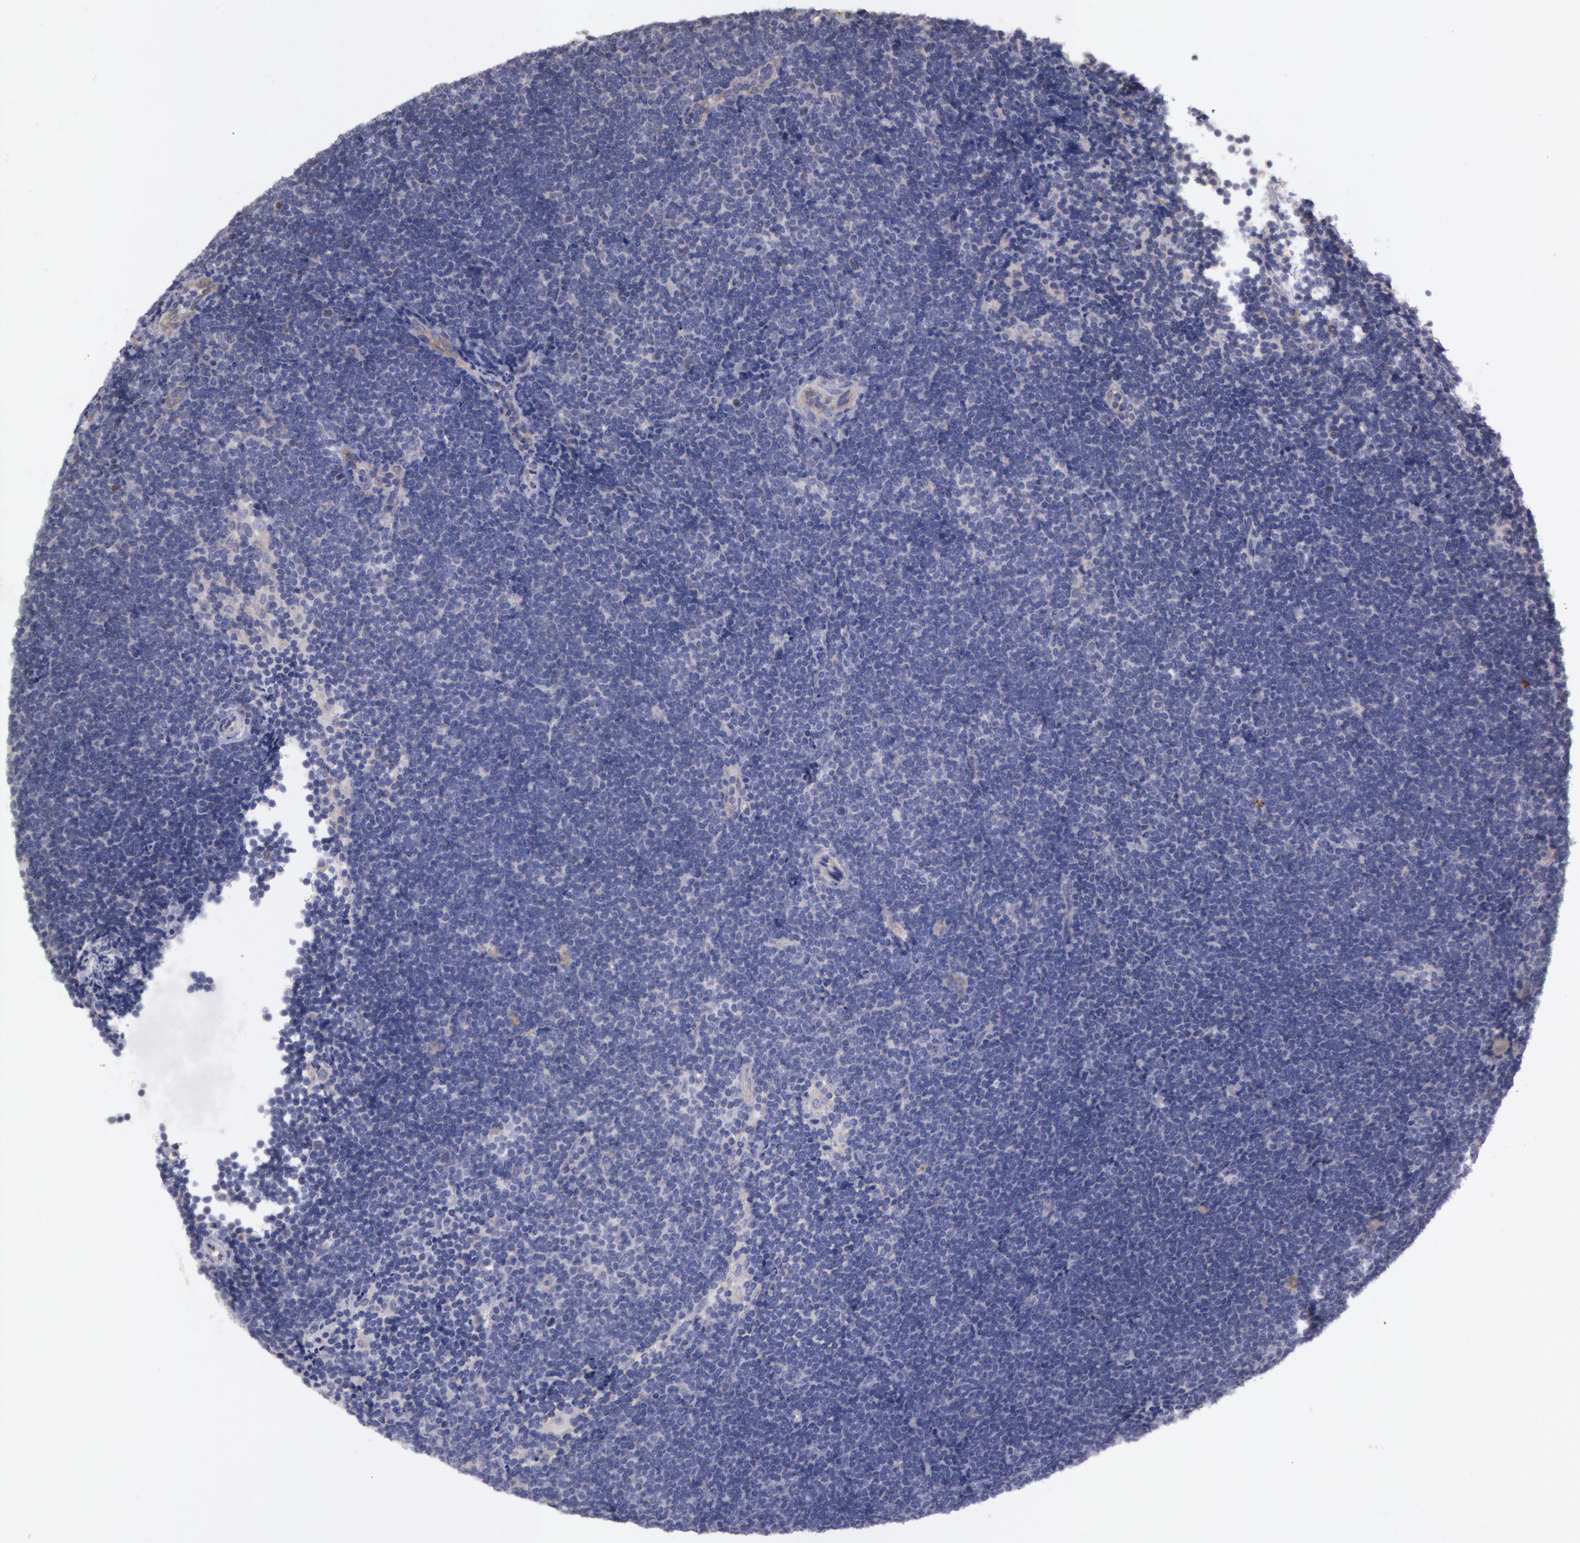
{"staining": {"intensity": "negative", "quantity": "none", "location": "none"}, "tissue": "lymphoma", "cell_type": "Tumor cells", "image_type": "cancer", "snomed": [{"axis": "morphology", "description": "Malignant lymphoma, non-Hodgkin's type, Low grade"}, {"axis": "topography", "description": "Lymph node"}], "caption": "Protein analysis of low-grade malignant lymphoma, non-Hodgkin's type demonstrates no significant positivity in tumor cells. (DAB (3,3'-diaminobenzidine) IHC with hematoxylin counter stain).", "gene": "AMOTL1", "patient": {"sex": "female", "age": 51}}